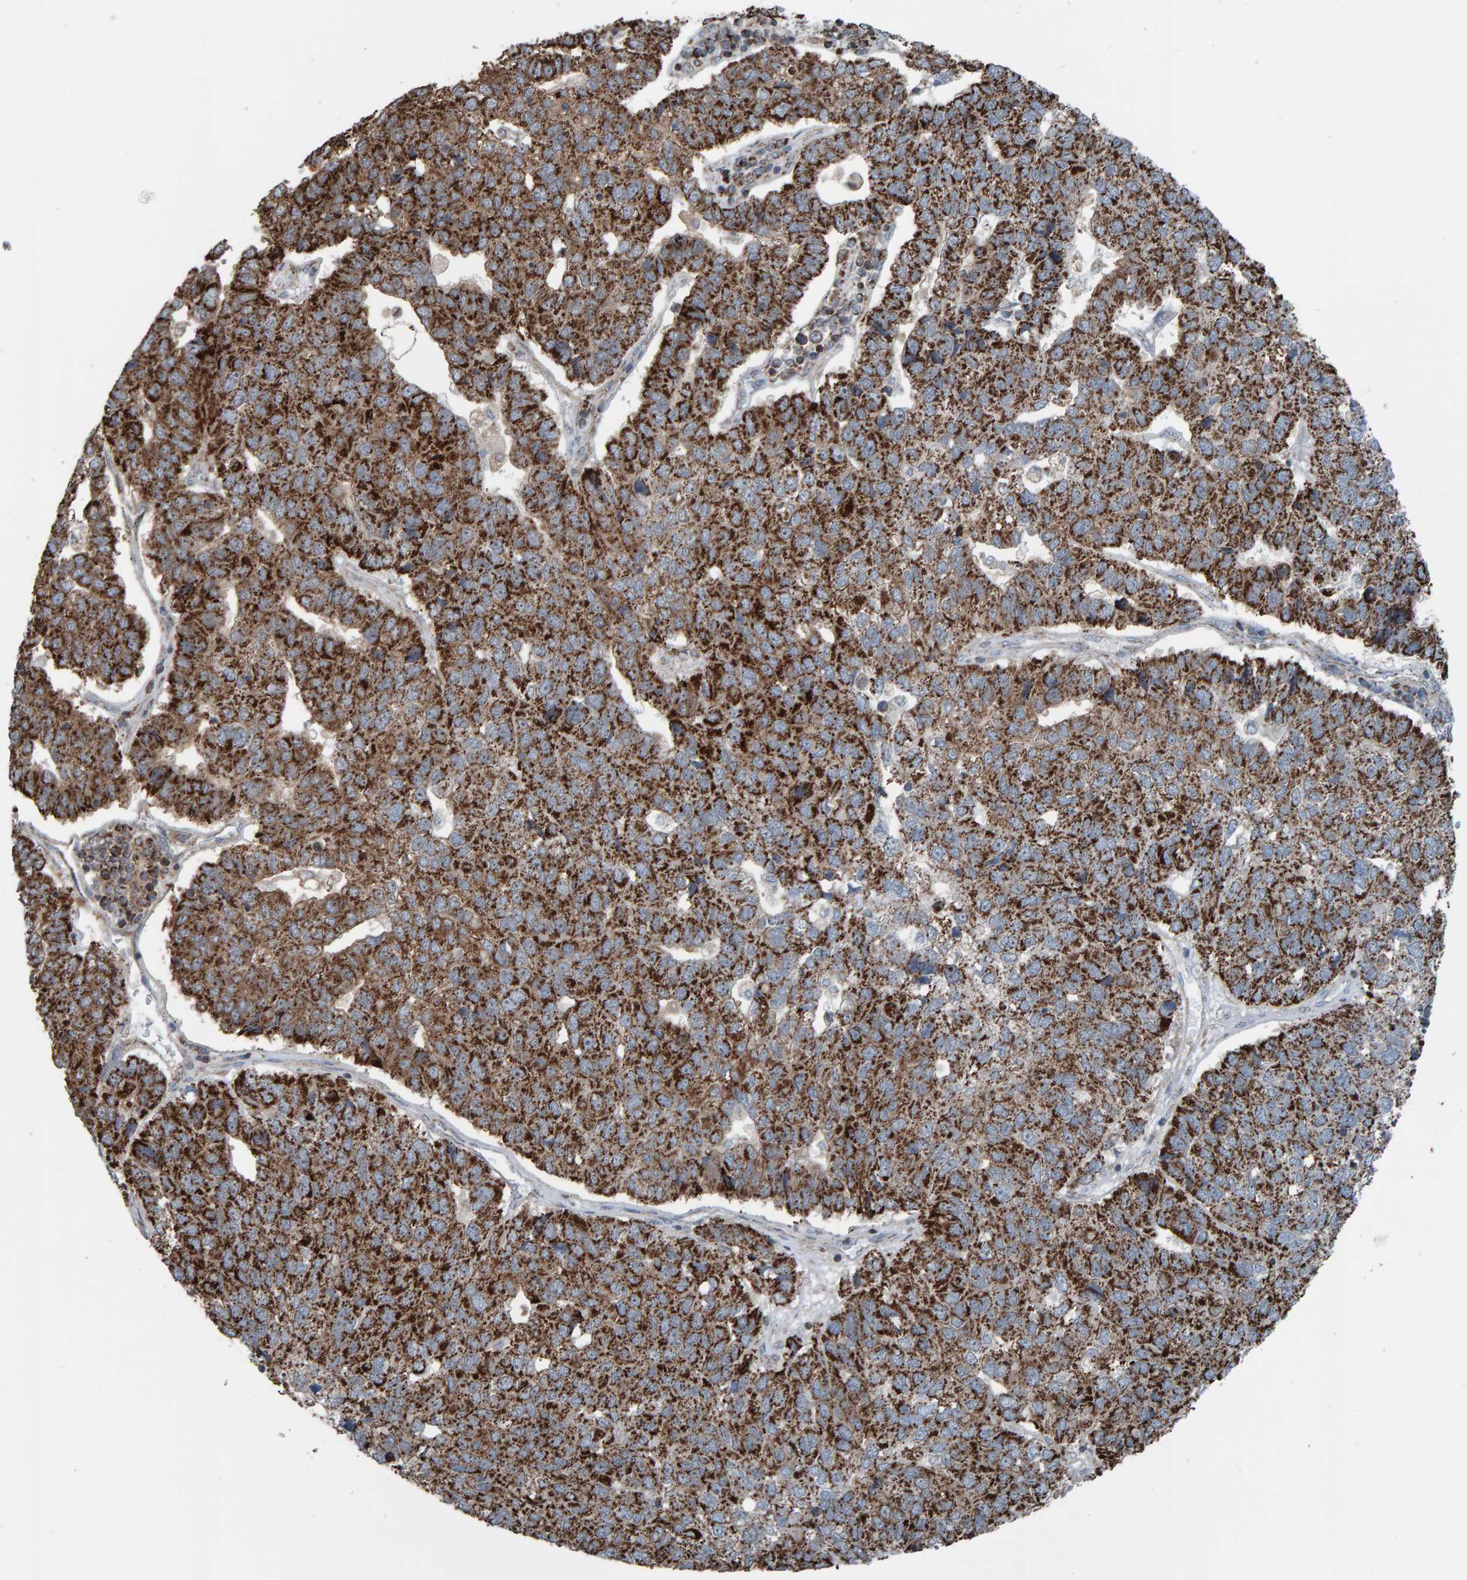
{"staining": {"intensity": "strong", "quantity": ">75%", "location": "cytoplasmic/membranous"}, "tissue": "pancreatic cancer", "cell_type": "Tumor cells", "image_type": "cancer", "snomed": [{"axis": "morphology", "description": "Adenocarcinoma, NOS"}, {"axis": "topography", "description": "Pancreas"}], "caption": "A photomicrograph of pancreatic adenocarcinoma stained for a protein reveals strong cytoplasmic/membranous brown staining in tumor cells.", "gene": "ZNF48", "patient": {"sex": "female", "age": 61}}